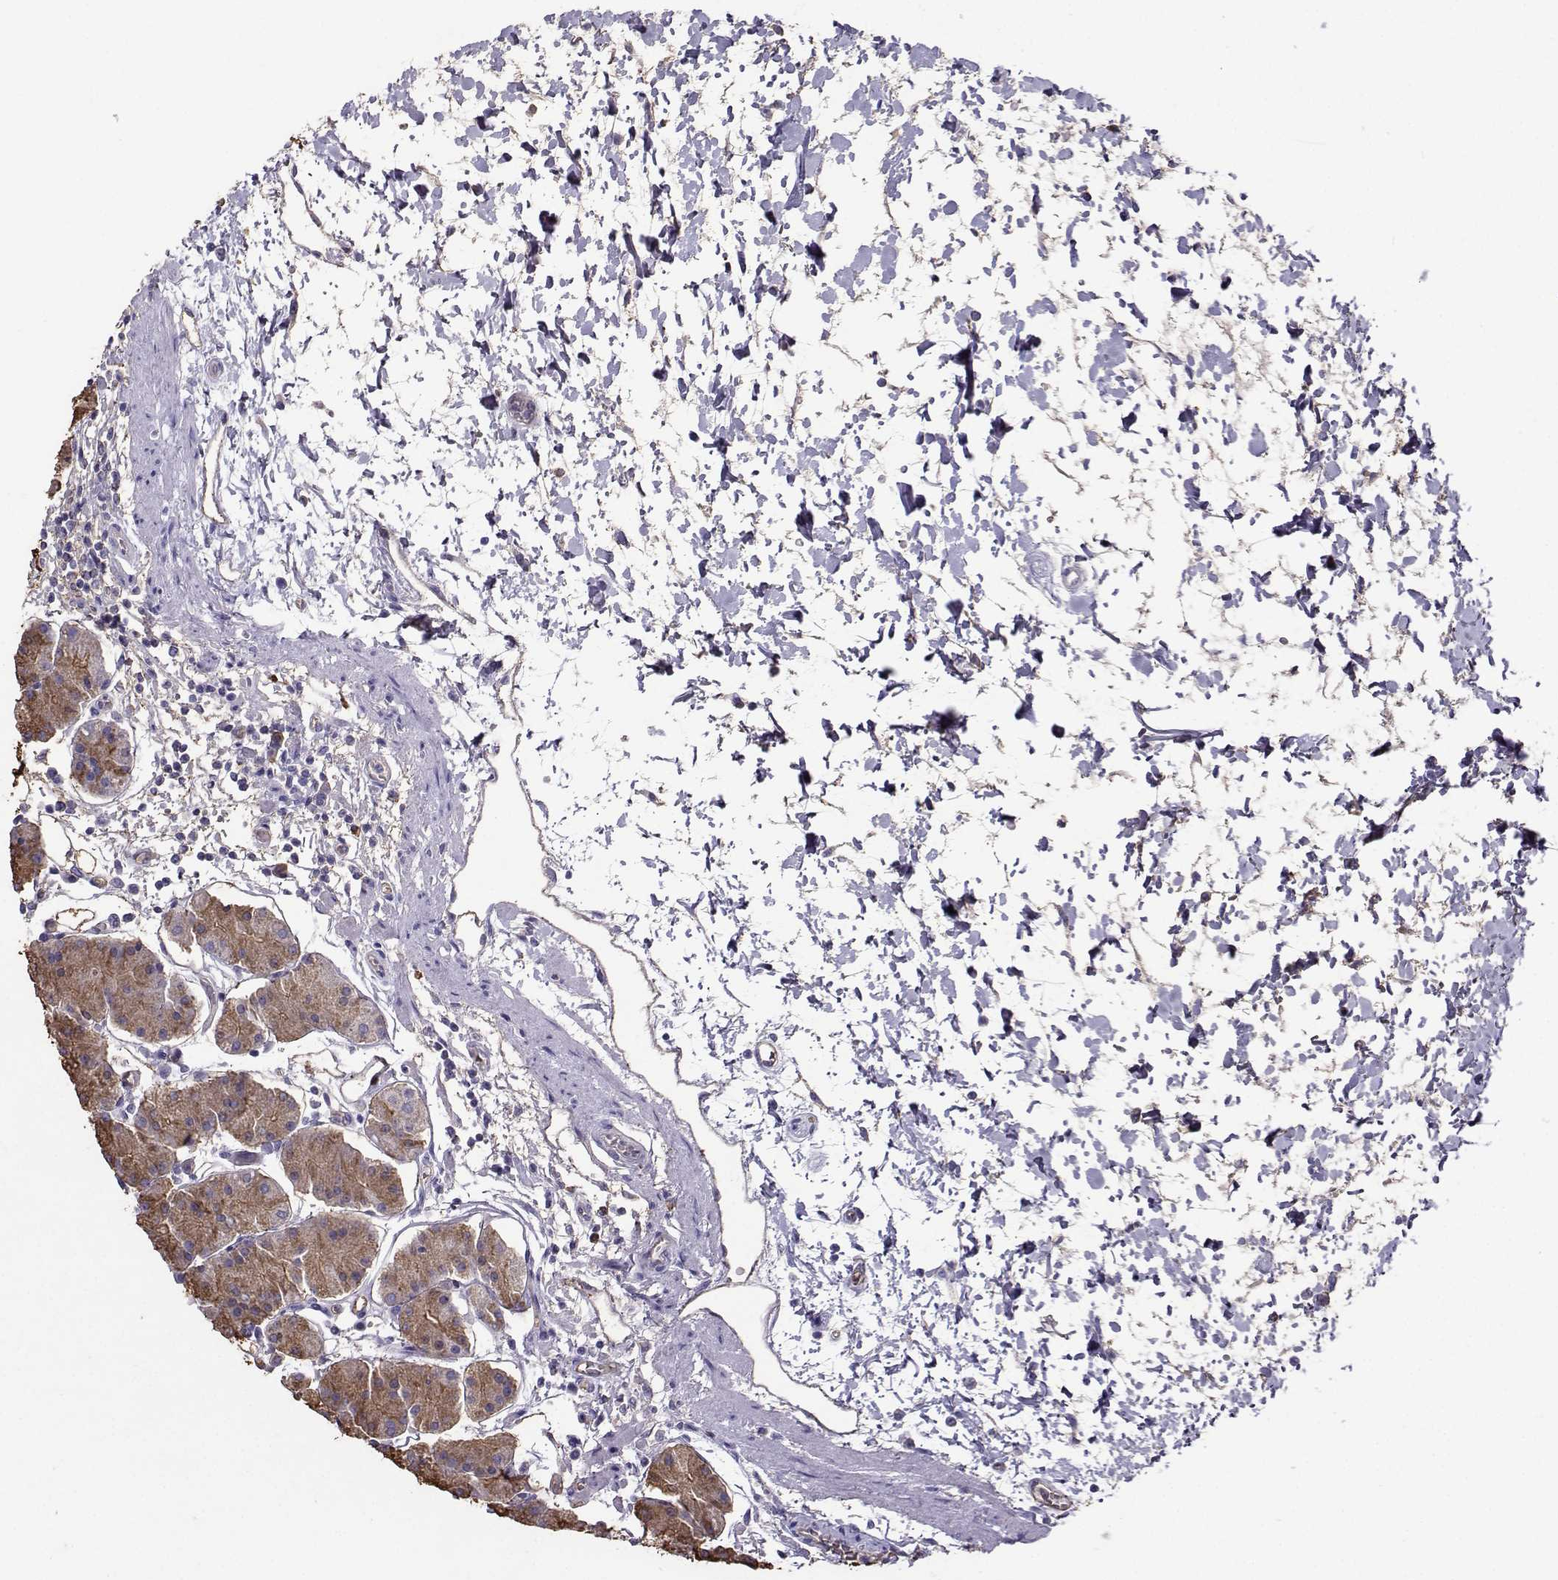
{"staining": {"intensity": "strong", "quantity": "25%-75%", "location": "cytoplasmic/membranous"}, "tissue": "stomach", "cell_type": "Glandular cells", "image_type": "normal", "snomed": [{"axis": "morphology", "description": "Normal tissue, NOS"}, {"axis": "topography", "description": "Stomach"}], "caption": "Brown immunohistochemical staining in unremarkable stomach exhibits strong cytoplasmic/membranous expression in about 25%-75% of glandular cells. (Stains: DAB (3,3'-diaminobenzidine) in brown, nuclei in blue, Microscopy: brightfield microscopy at high magnification).", "gene": "CLUL1", "patient": {"sex": "male", "age": 54}}